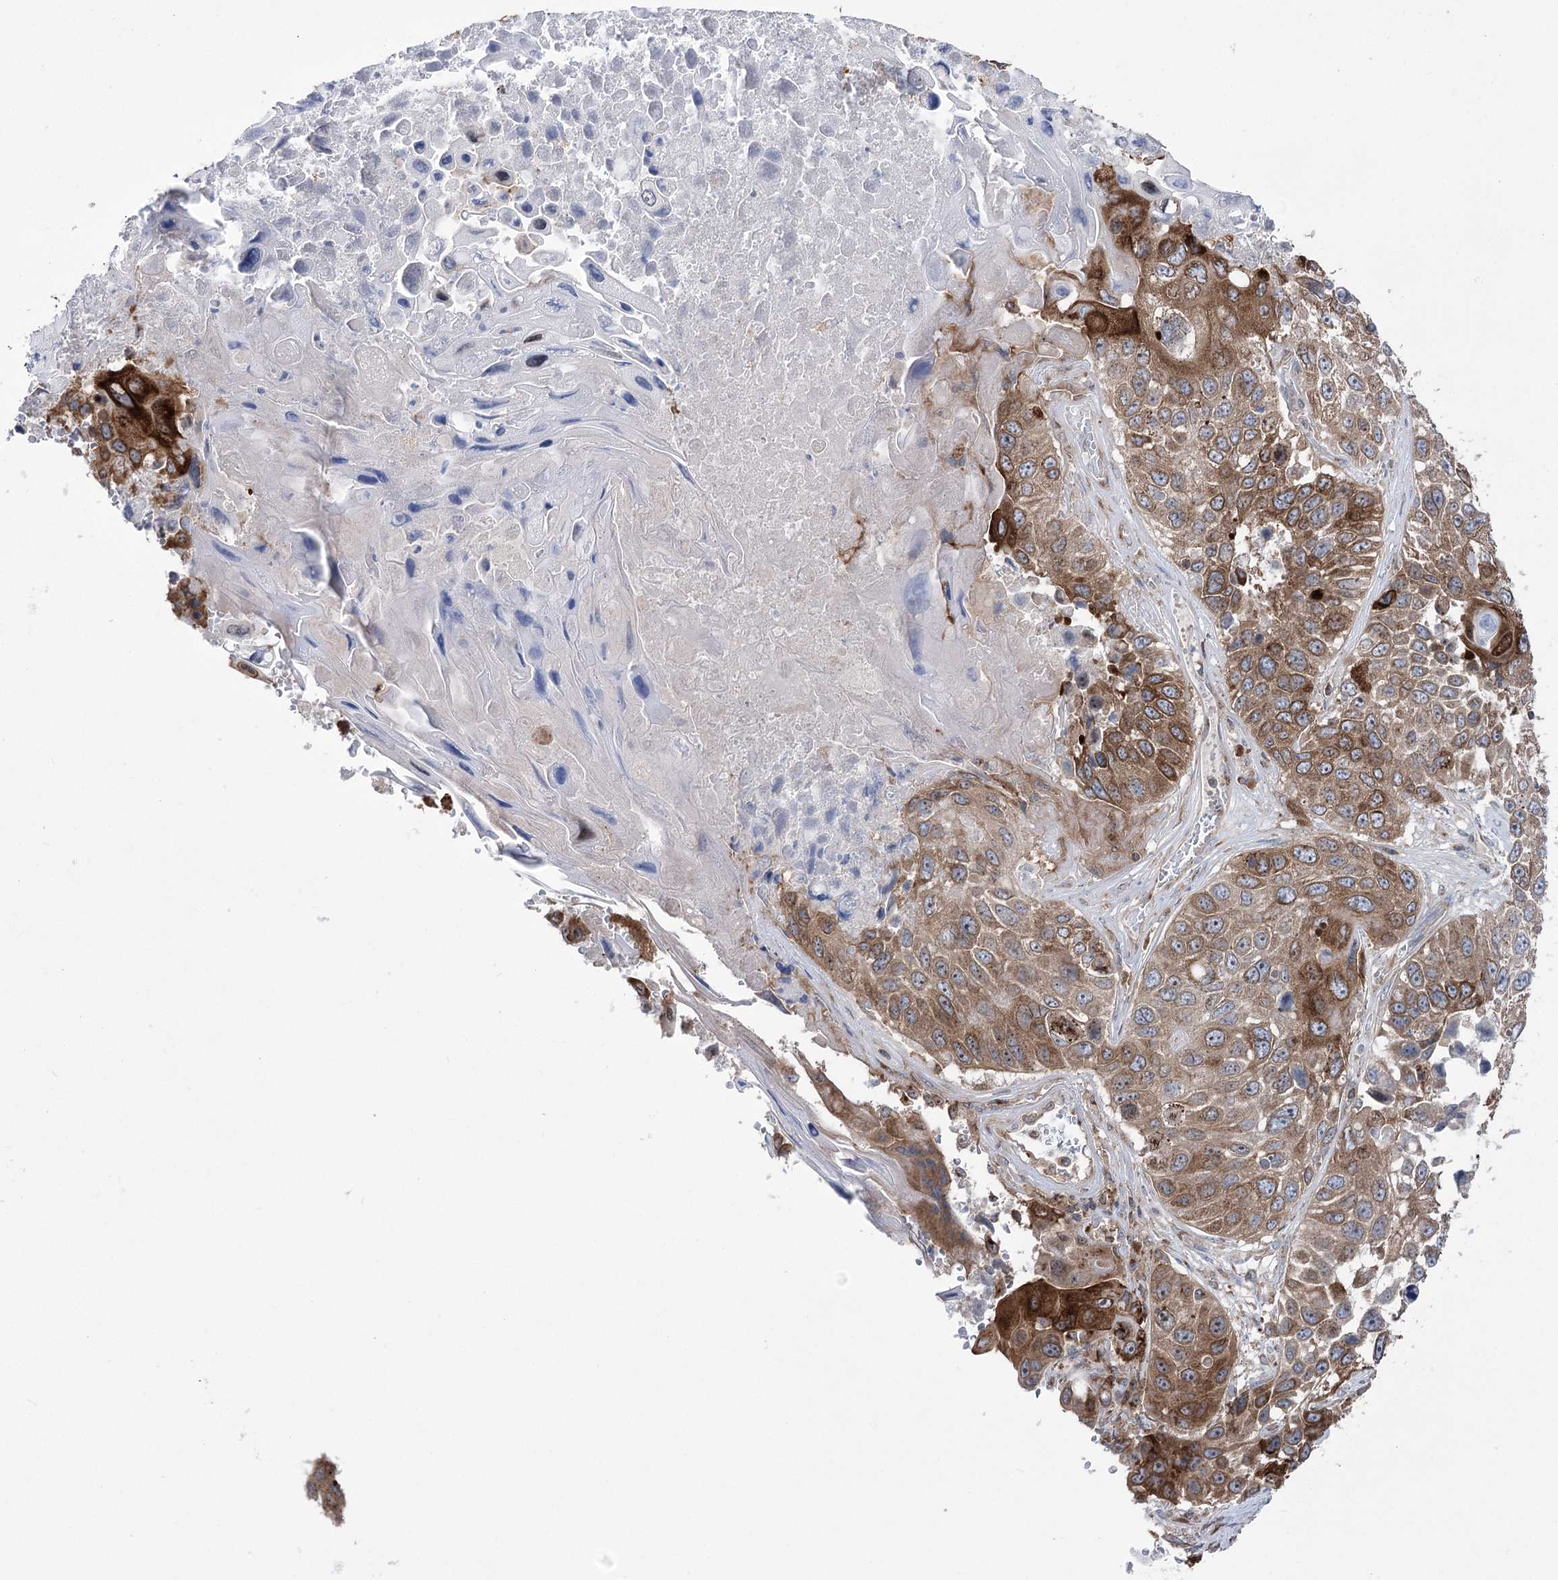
{"staining": {"intensity": "strong", "quantity": ">75%", "location": "cytoplasmic/membranous"}, "tissue": "lung cancer", "cell_type": "Tumor cells", "image_type": "cancer", "snomed": [{"axis": "morphology", "description": "Squamous cell carcinoma, NOS"}, {"axis": "topography", "description": "Lung"}], "caption": "Immunohistochemical staining of lung squamous cell carcinoma demonstrates high levels of strong cytoplasmic/membranous protein expression in about >75% of tumor cells.", "gene": "ZNF622", "patient": {"sex": "male", "age": 61}}